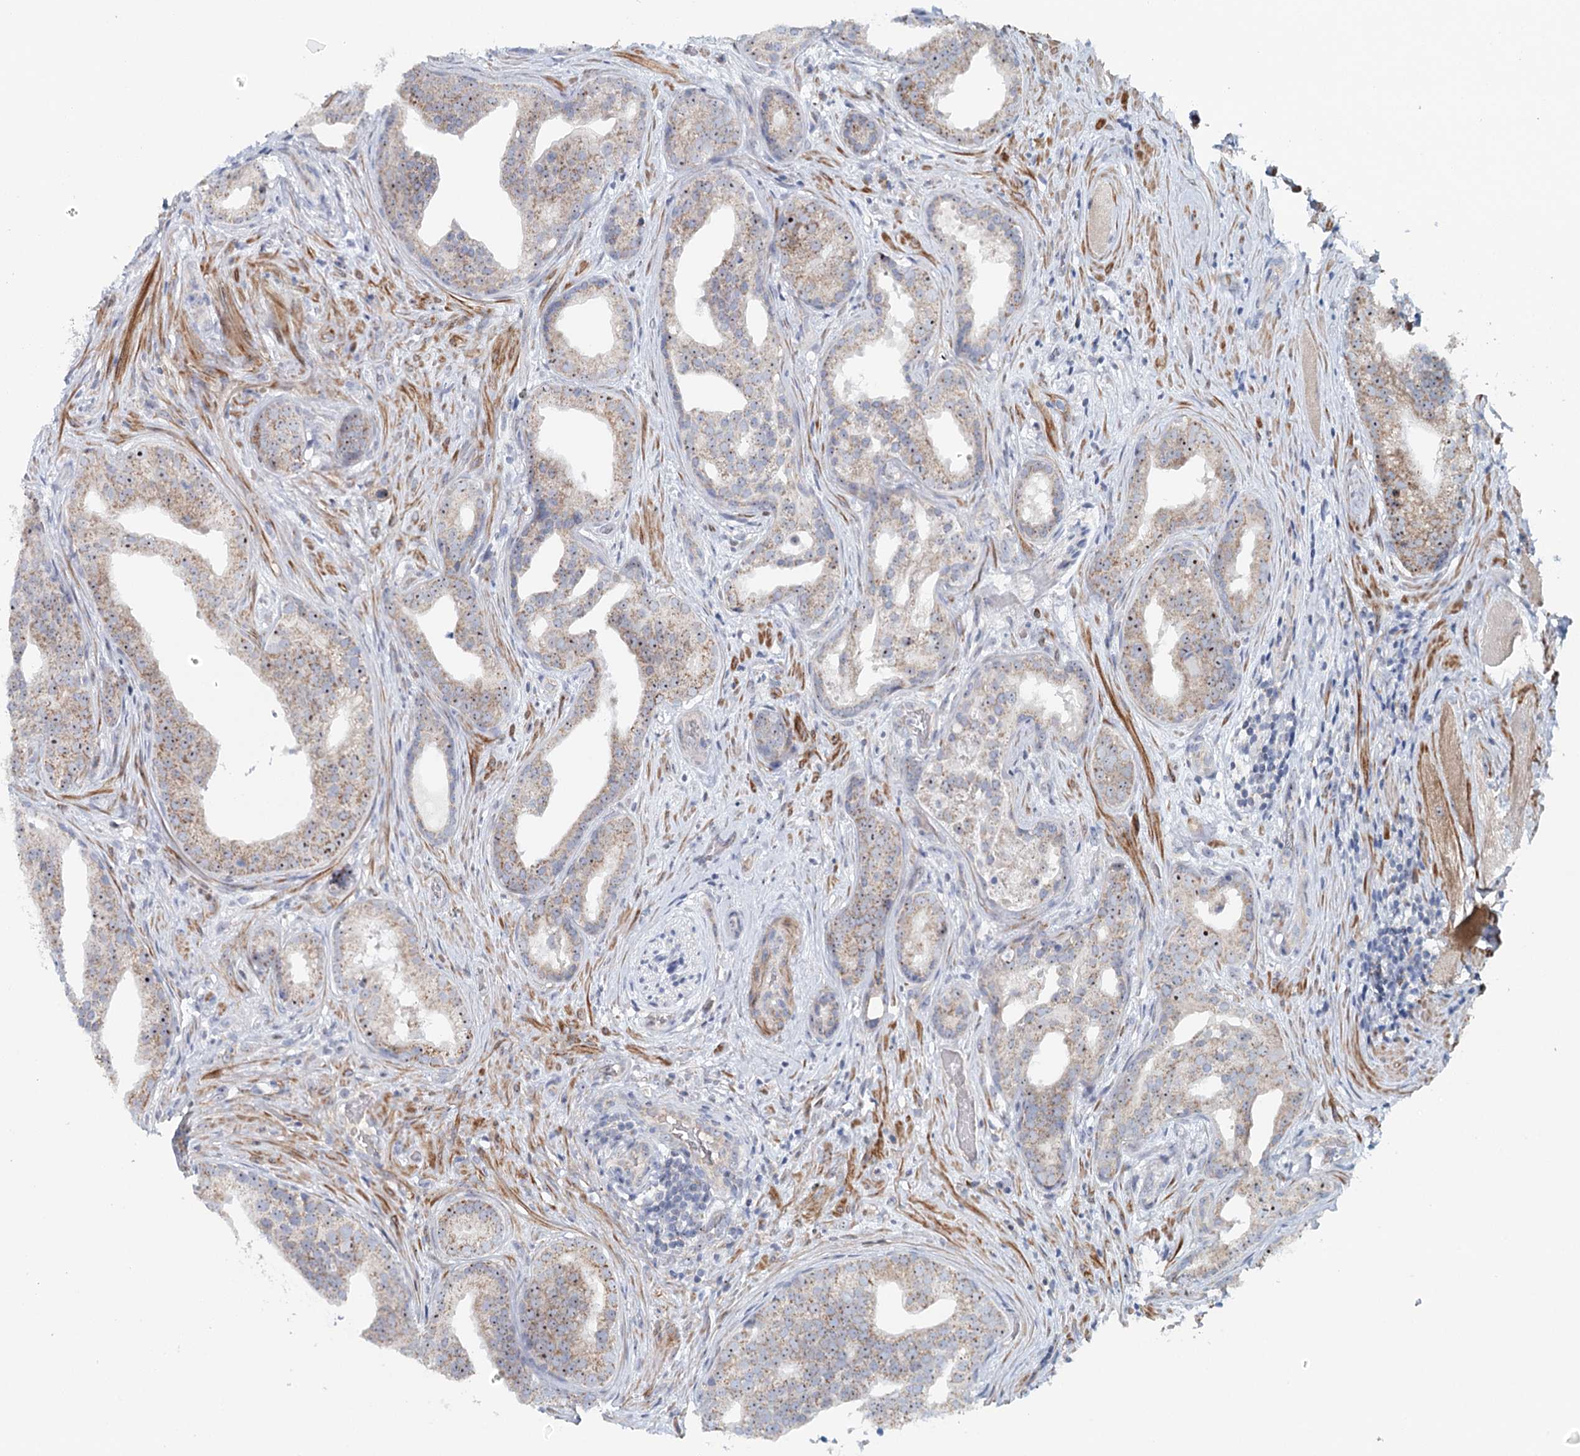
{"staining": {"intensity": "weak", "quantity": ">75%", "location": "cytoplasmic/membranous"}, "tissue": "prostate cancer", "cell_type": "Tumor cells", "image_type": "cancer", "snomed": [{"axis": "morphology", "description": "Adenocarcinoma, Low grade"}, {"axis": "topography", "description": "Prostate"}], "caption": "Tumor cells exhibit low levels of weak cytoplasmic/membranous staining in approximately >75% of cells in prostate cancer (adenocarcinoma (low-grade)). (DAB IHC, brown staining for protein, blue staining for nuclei).", "gene": "RBM43", "patient": {"sex": "male", "age": 71}}